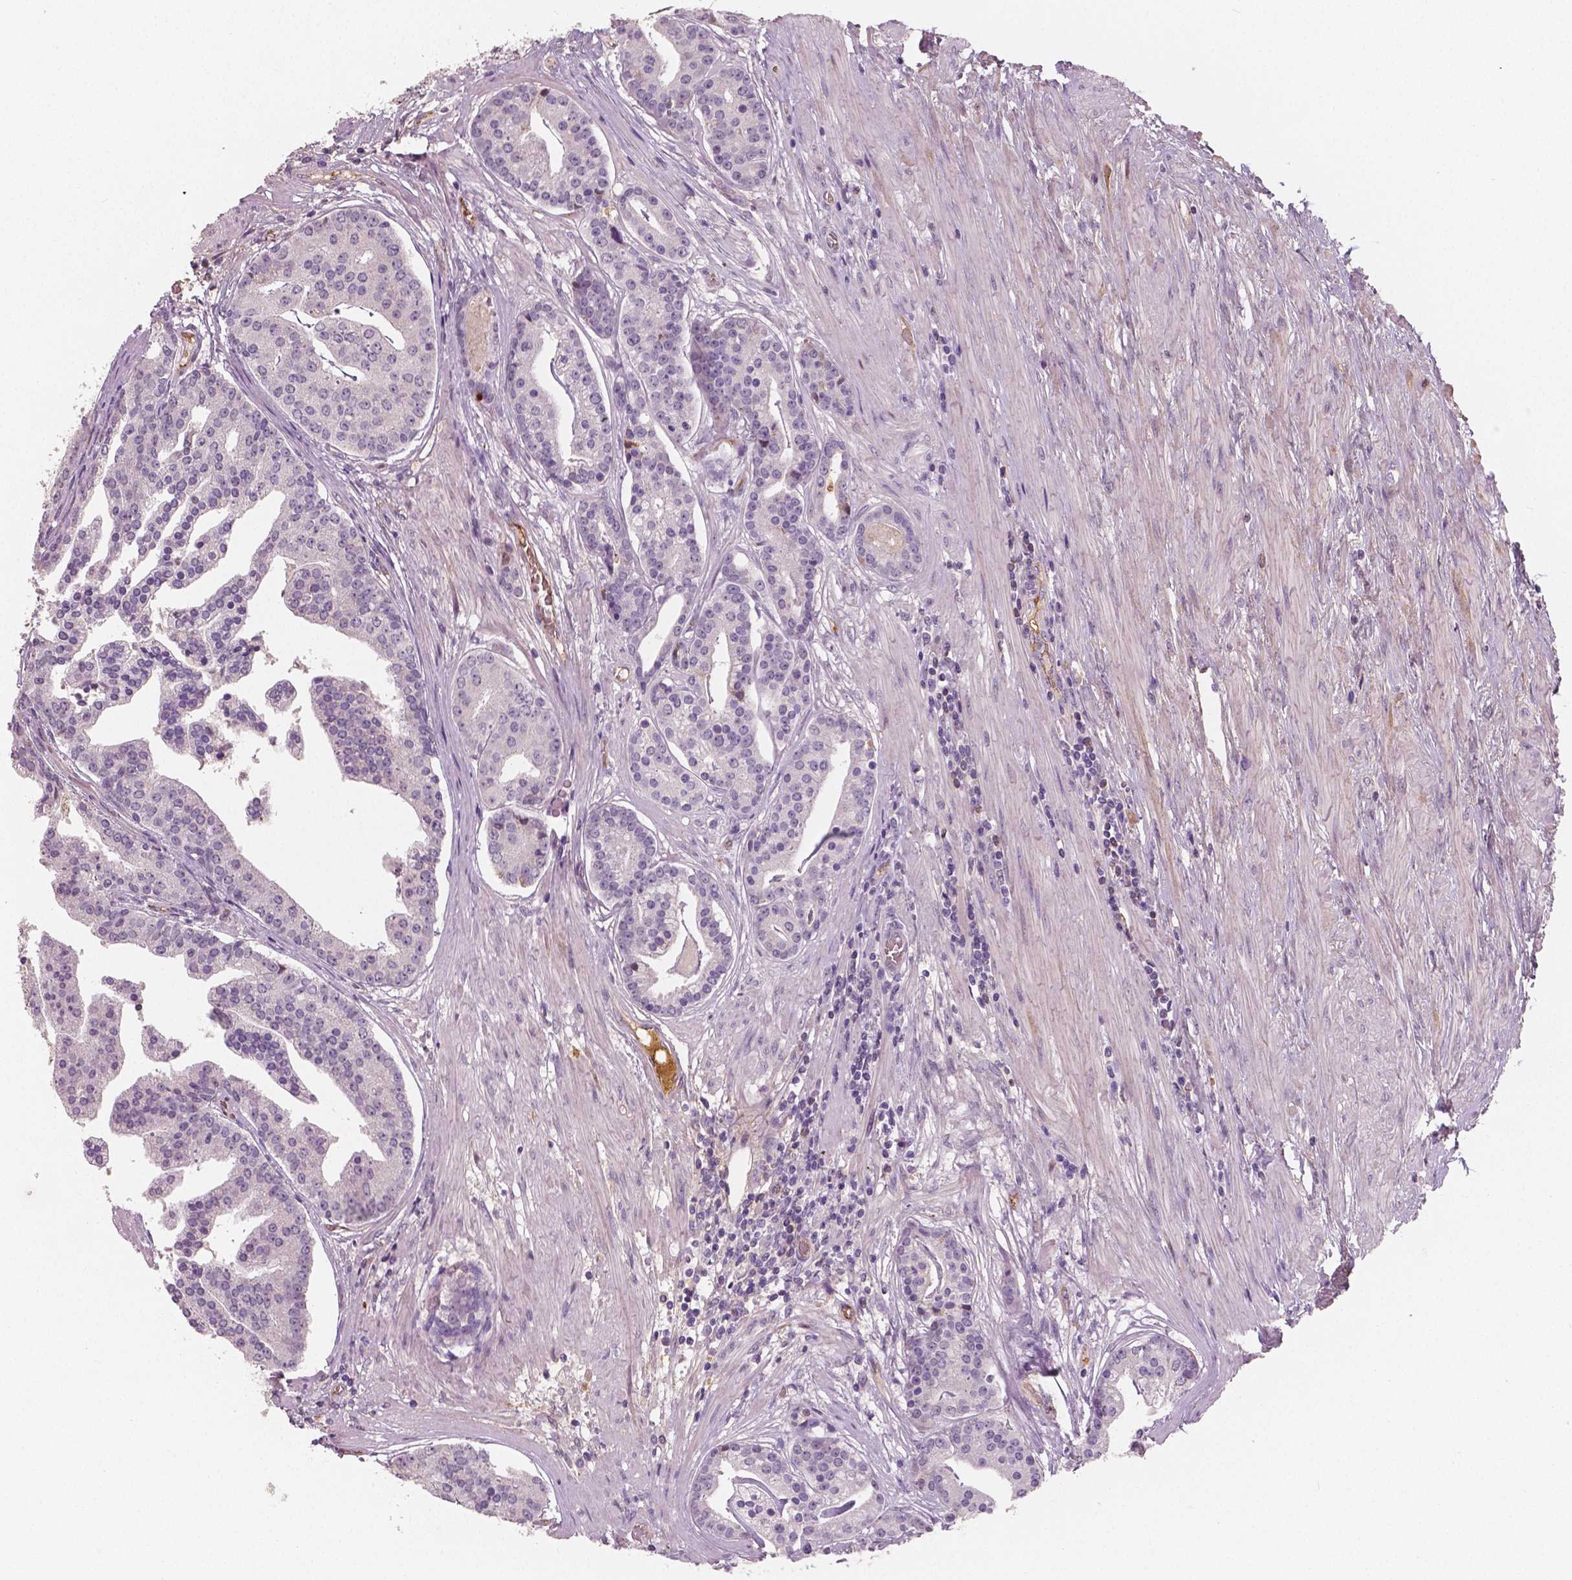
{"staining": {"intensity": "negative", "quantity": "none", "location": "none"}, "tissue": "prostate cancer", "cell_type": "Tumor cells", "image_type": "cancer", "snomed": [{"axis": "morphology", "description": "Adenocarcinoma, NOS"}, {"axis": "topography", "description": "Prostate and seminal vesicle, NOS"}, {"axis": "topography", "description": "Prostate"}], "caption": "An IHC photomicrograph of prostate adenocarcinoma is shown. There is no staining in tumor cells of prostate adenocarcinoma.", "gene": "APOA4", "patient": {"sex": "male", "age": 44}}